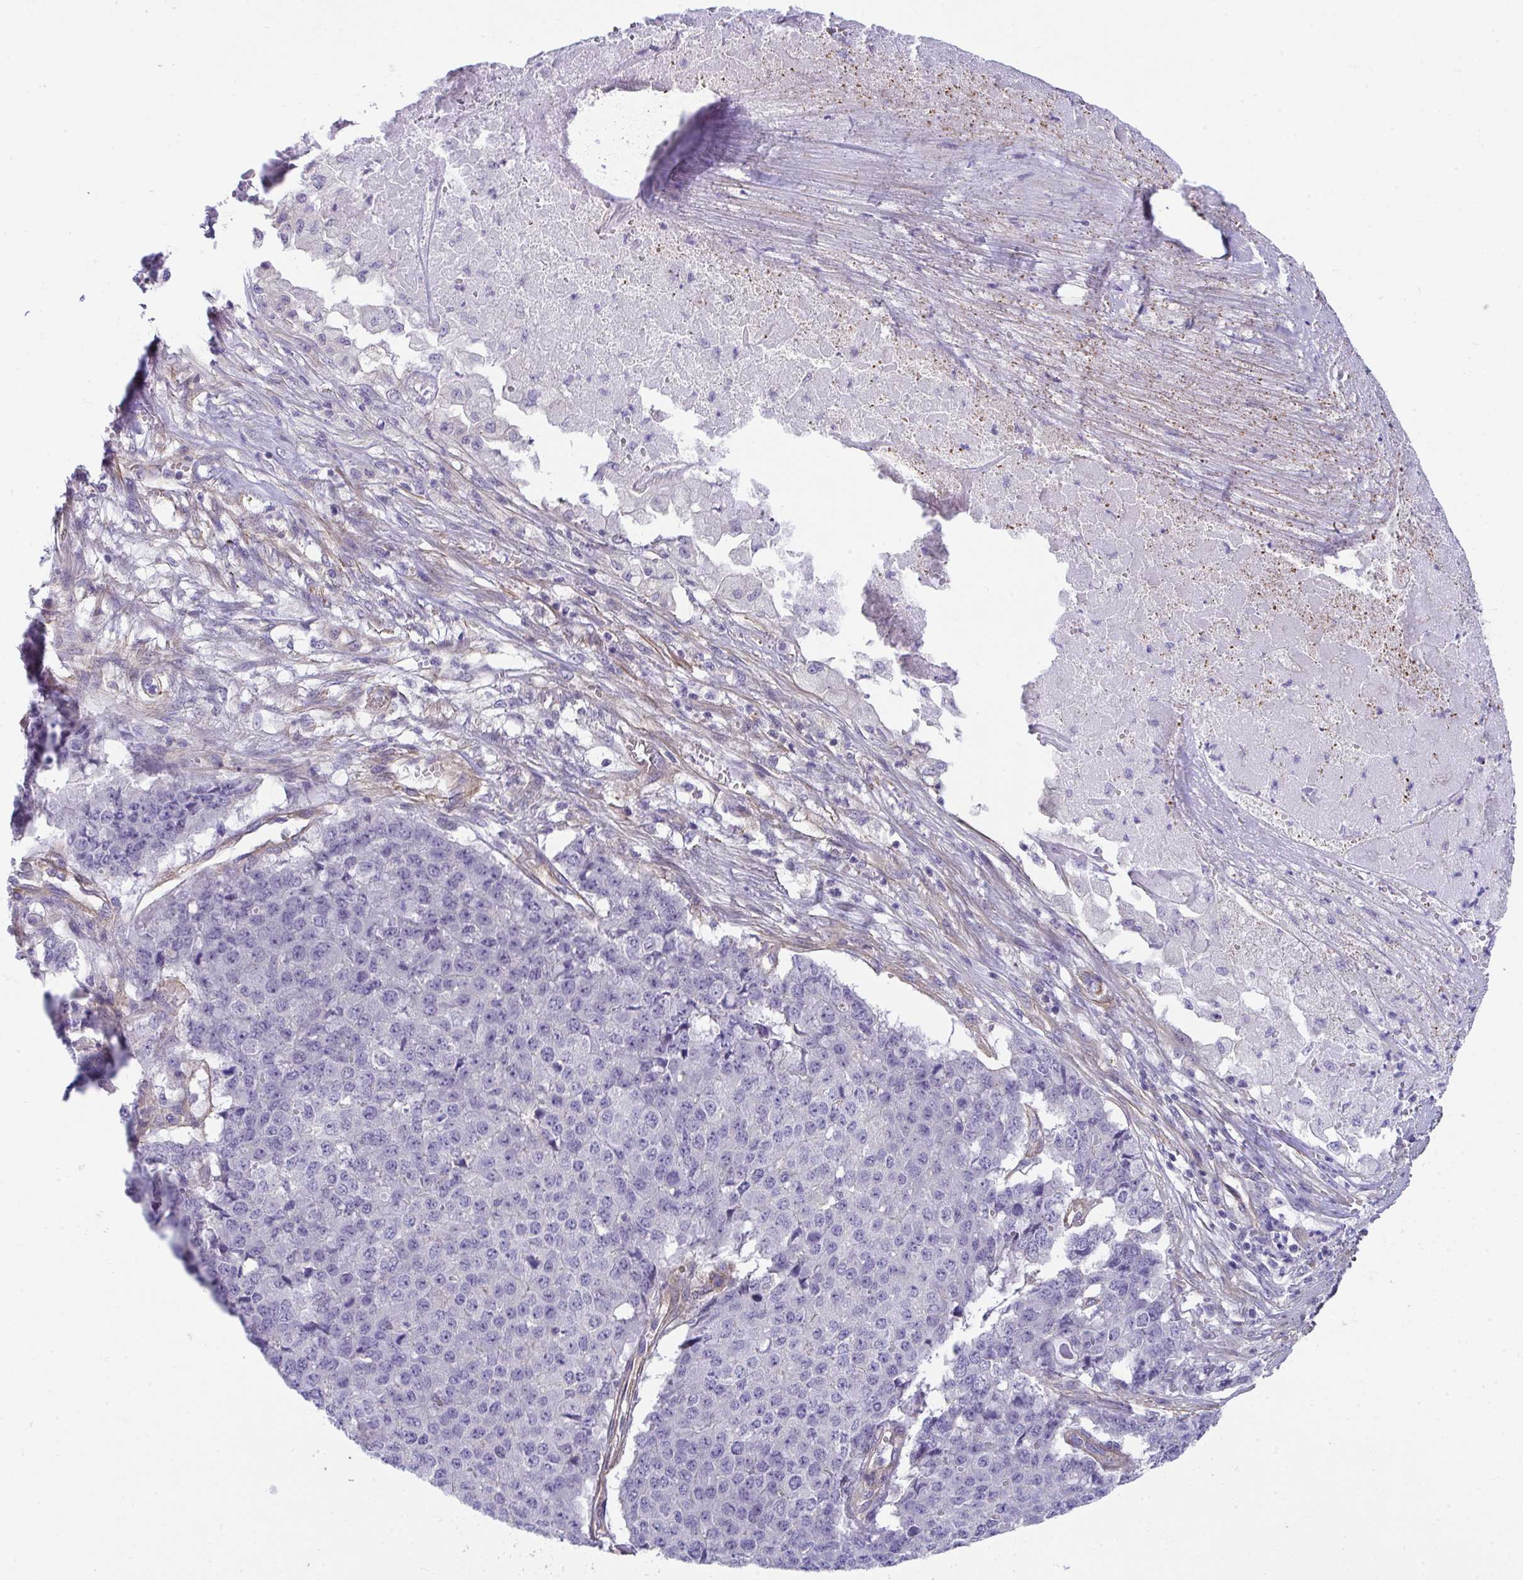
{"staining": {"intensity": "negative", "quantity": "none", "location": "none"}, "tissue": "pancreatic cancer", "cell_type": "Tumor cells", "image_type": "cancer", "snomed": [{"axis": "morphology", "description": "Adenocarcinoma, NOS"}, {"axis": "topography", "description": "Pancreas"}], "caption": "An IHC photomicrograph of adenocarcinoma (pancreatic) is shown. There is no staining in tumor cells of adenocarcinoma (pancreatic).", "gene": "MYL12A", "patient": {"sex": "male", "age": 50}}